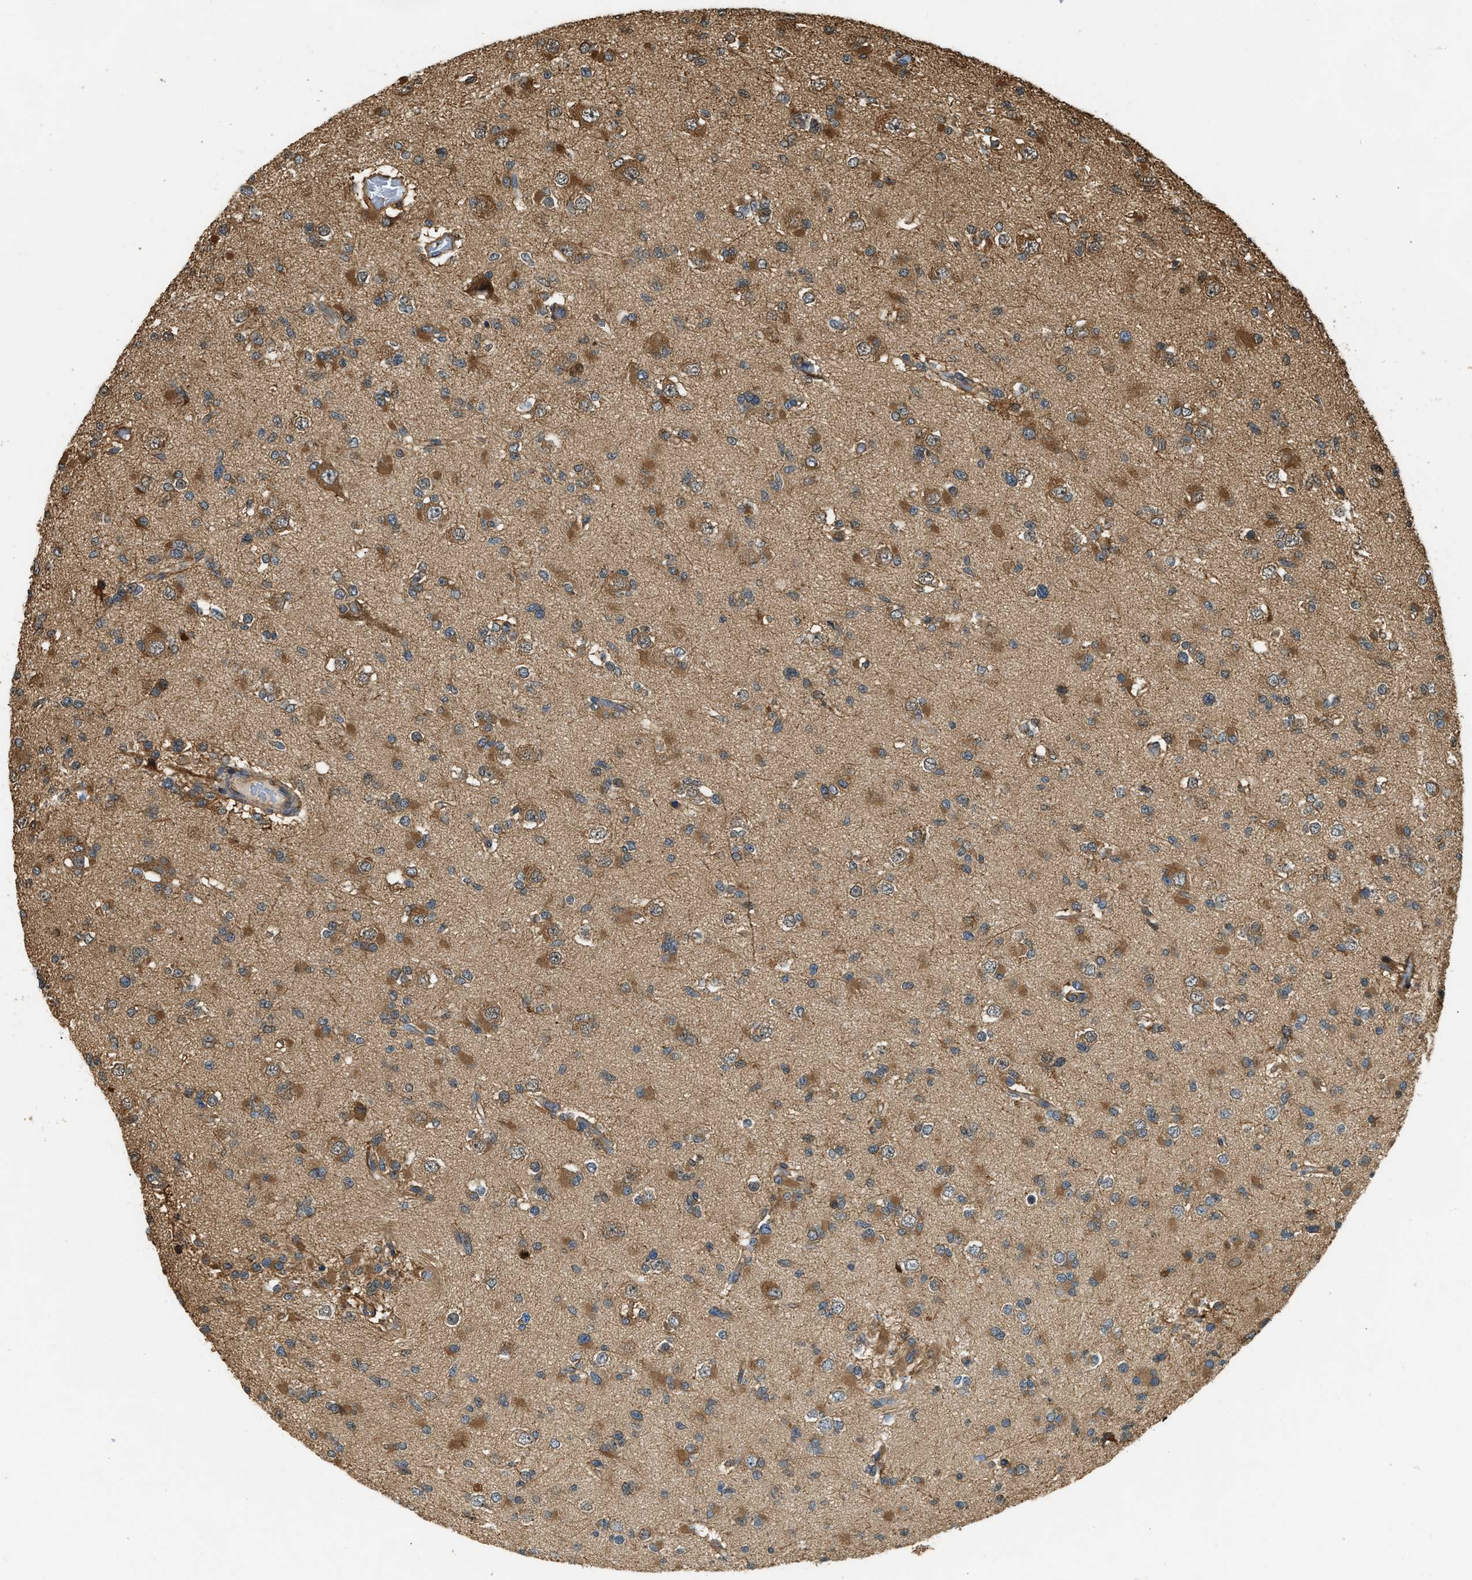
{"staining": {"intensity": "moderate", "quantity": ">75%", "location": "cytoplasmic/membranous"}, "tissue": "glioma", "cell_type": "Tumor cells", "image_type": "cancer", "snomed": [{"axis": "morphology", "description": "Glioma, malignant, Low grade"}, {"axis": "topography", "description": "Brain"}], "caption": "Immunohistochemical staining of glioma demonstrates medium levels of moderate cytoplasmic/membranous expression in about >75% of tumor cells.", "gene": "YARS1", "patient": {"sex": "female", "age": 22}}